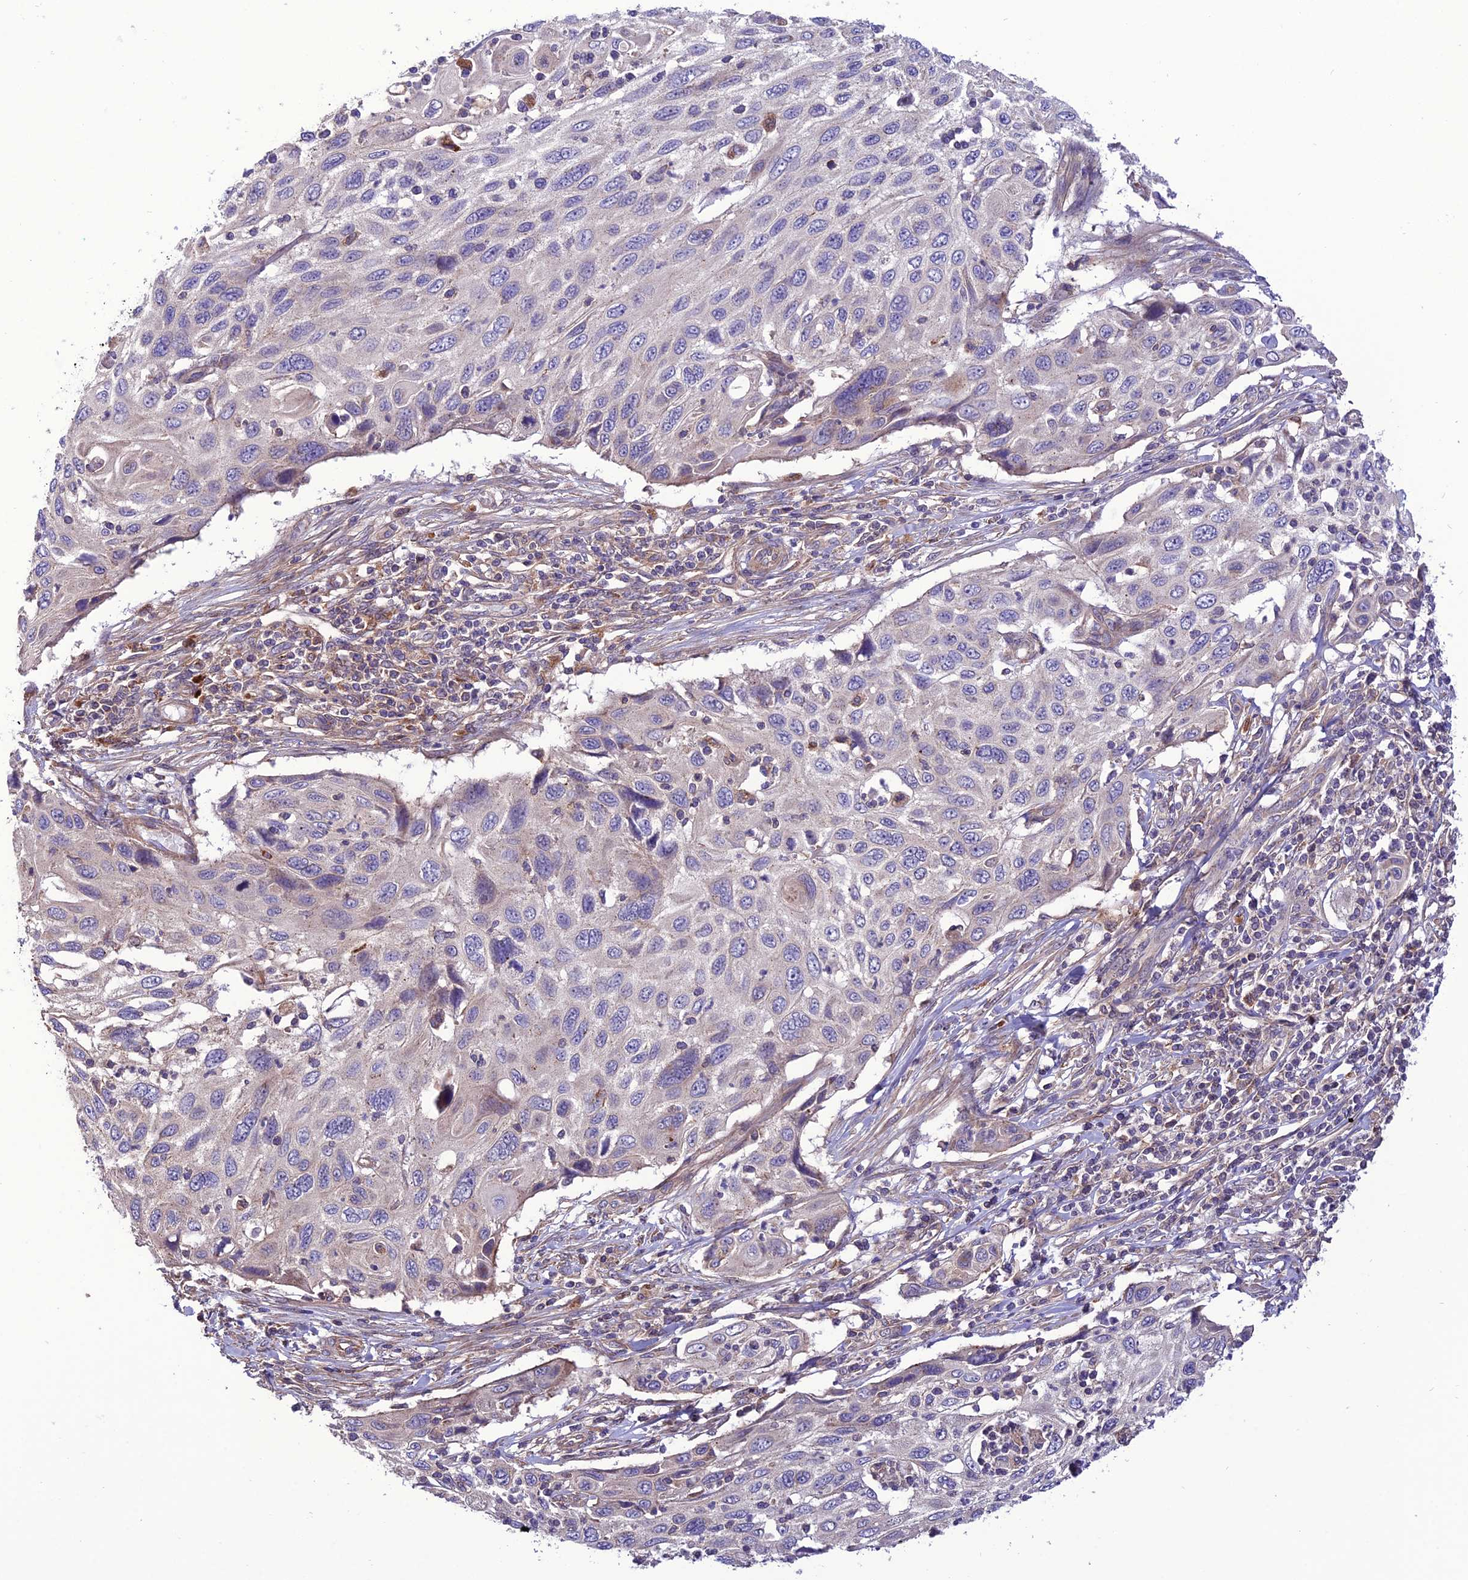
{"staining": {"intensity": "negative", "quantity": "none", "location": "none"}, "tissue": "cervical cancer", "cell_type": "Tumor cells", "image_type": "cancer", "snomed": [{"axis": "morphology", "description": "Squamous cell carcinoma, NOS"}, {"axis": "topography", "description": "Cervix"}], "caption": "There is no significant staining in tumor cells of squamous cell carcinoma (cervical). The staining is performed using DAB (3,3'-diaminobenzidine) brown chromogen with nuclei counter-stained in using hematoxylin.", "gene": "PPIL3", "patient": {"sex": "female", "age": 70}}